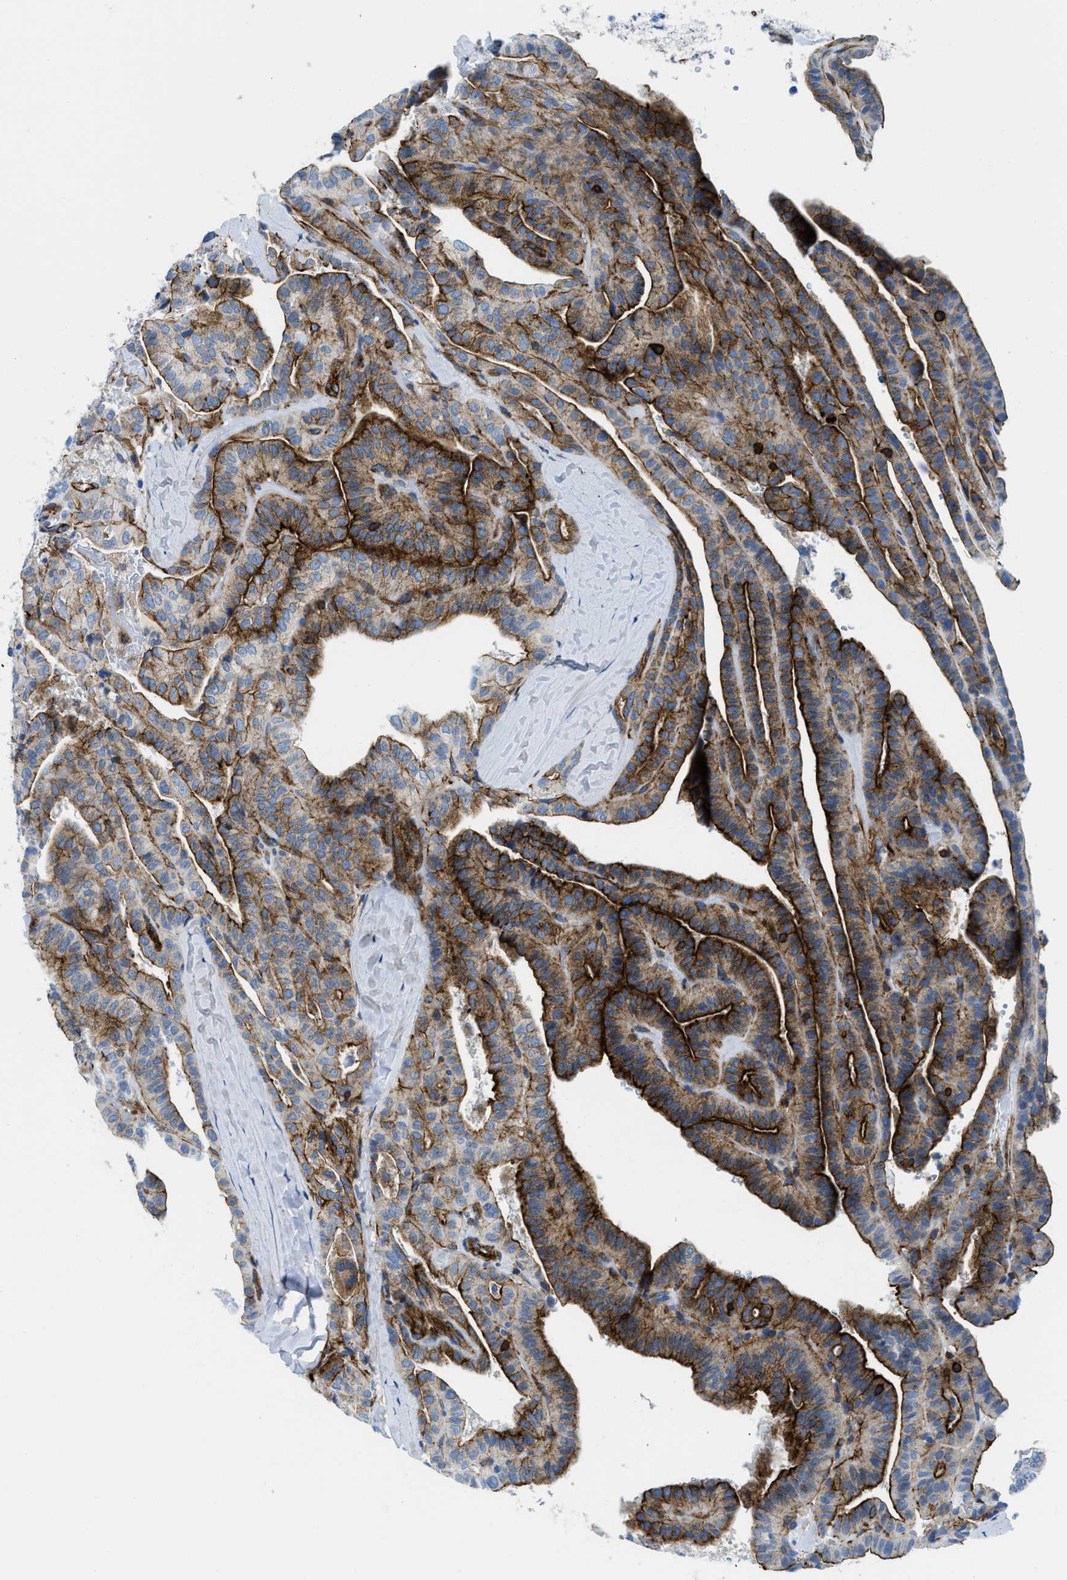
{"staining": {"intensity": "strong", "quantity": ">75%", "location": "cytoplasmic/membranous"}, "tissue": "thyroid cancer", "cell_type": "Tumor cells", "image_type": "cancer", "snomed": [{"axis": "morphology", "description": "Papillary adenocarcinoma, NOS"}, {"axis": "topography", "description": "Thyroid gland"}], "caption": "Thyroid papillary adenocarcinoma tissue shows strong cytoplasmic/membranous positivity in about >75% of tumor cells", "gene": "CUTA", "patient": {"sex": "male", "age": 77}}